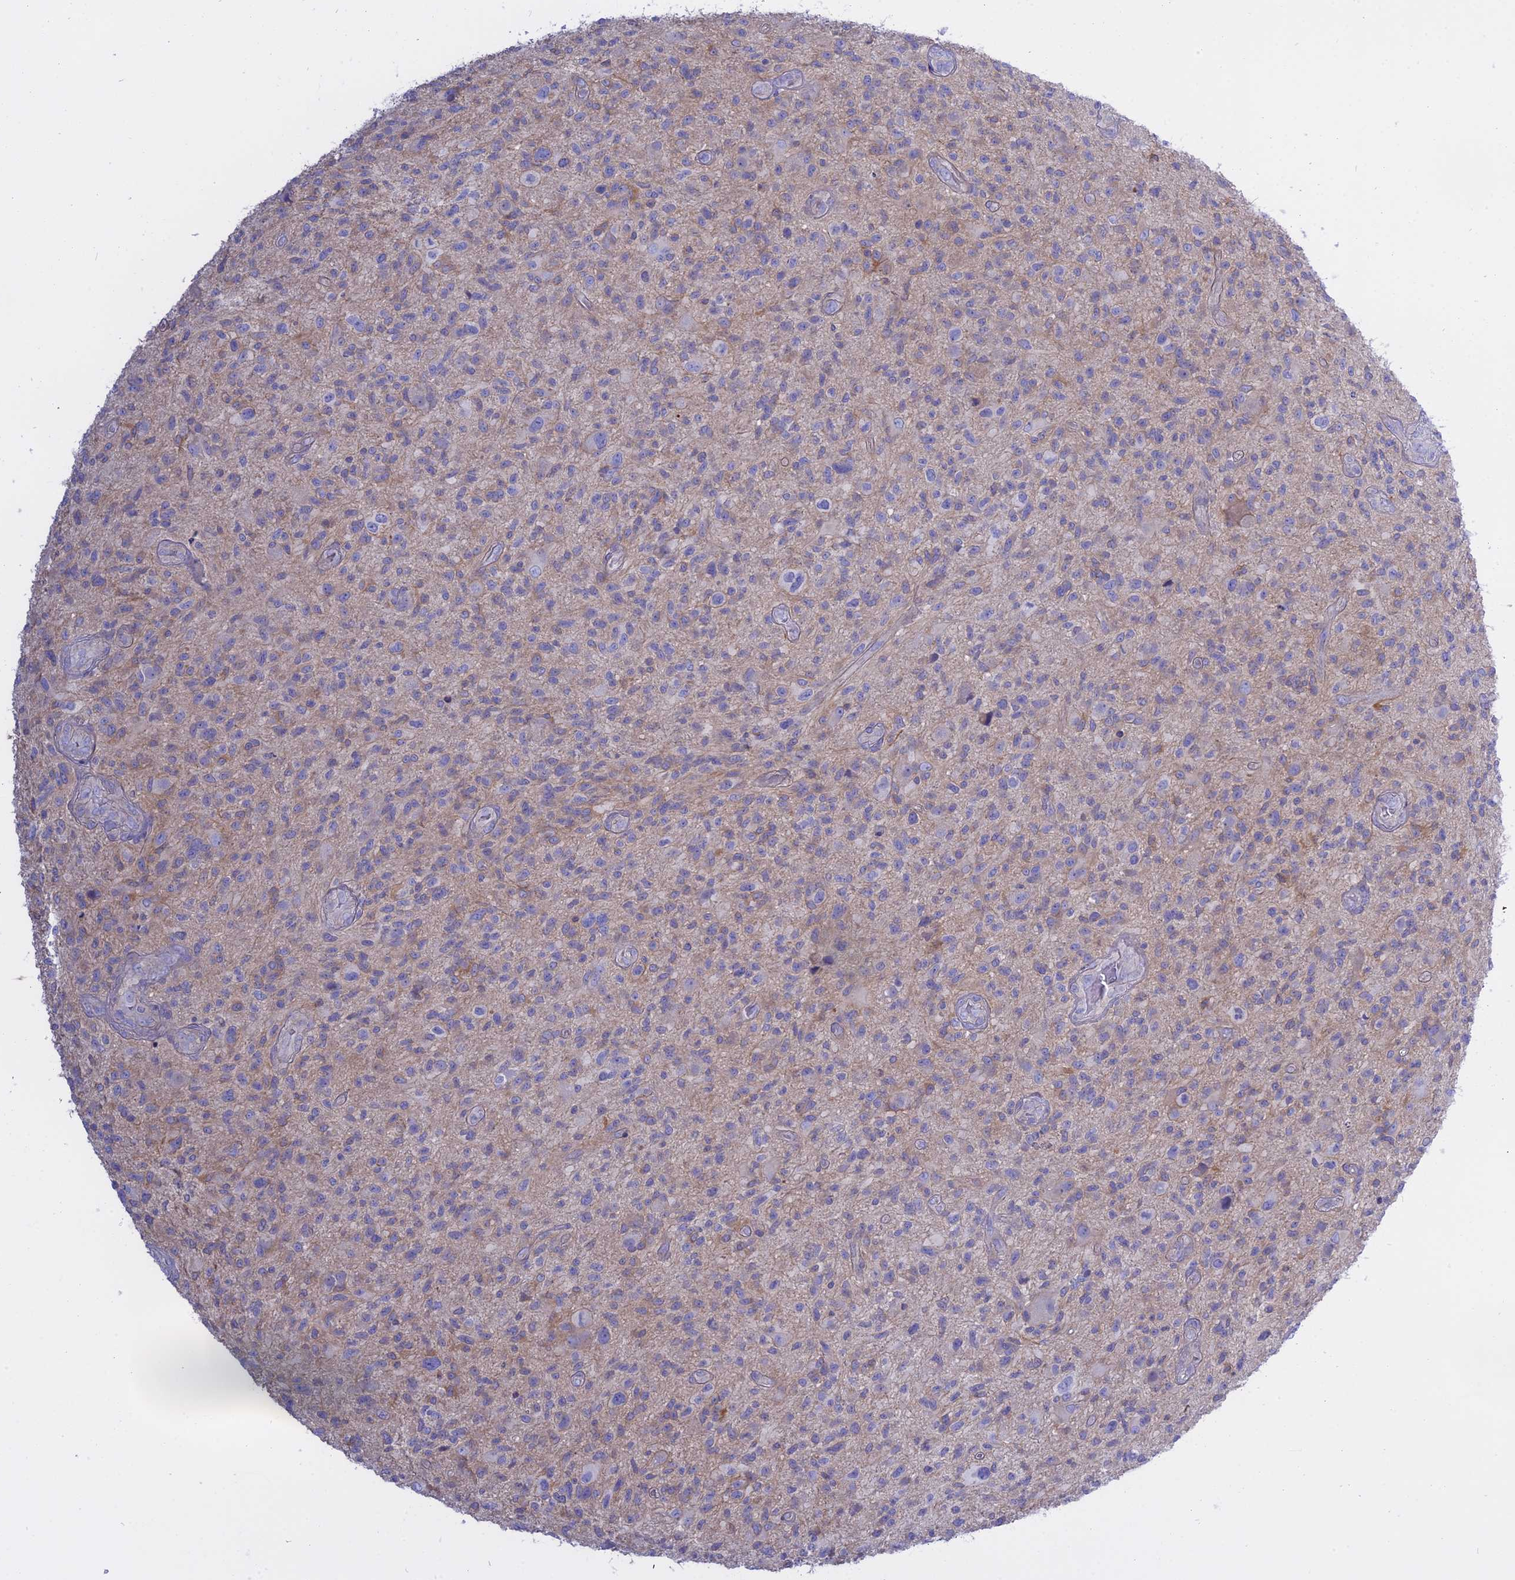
{"staining": {"intensity": "weak", "quantity": "<25%", "location": "cytoplasmic/membranous"}, "tissue": "glioma", "cell_type": "Tumor cells", "image_type": "cancer", "snomed": [{"axis": "morphology", "description": "Glioma, malignant, High grade"}, {"axis": "topography", "description": "Brain"}], "caption": "Tumor cells are negative for protein expression in human glioma.", "gene": "AHCYL1", "patient": {"sex": "male", "age": 47}}